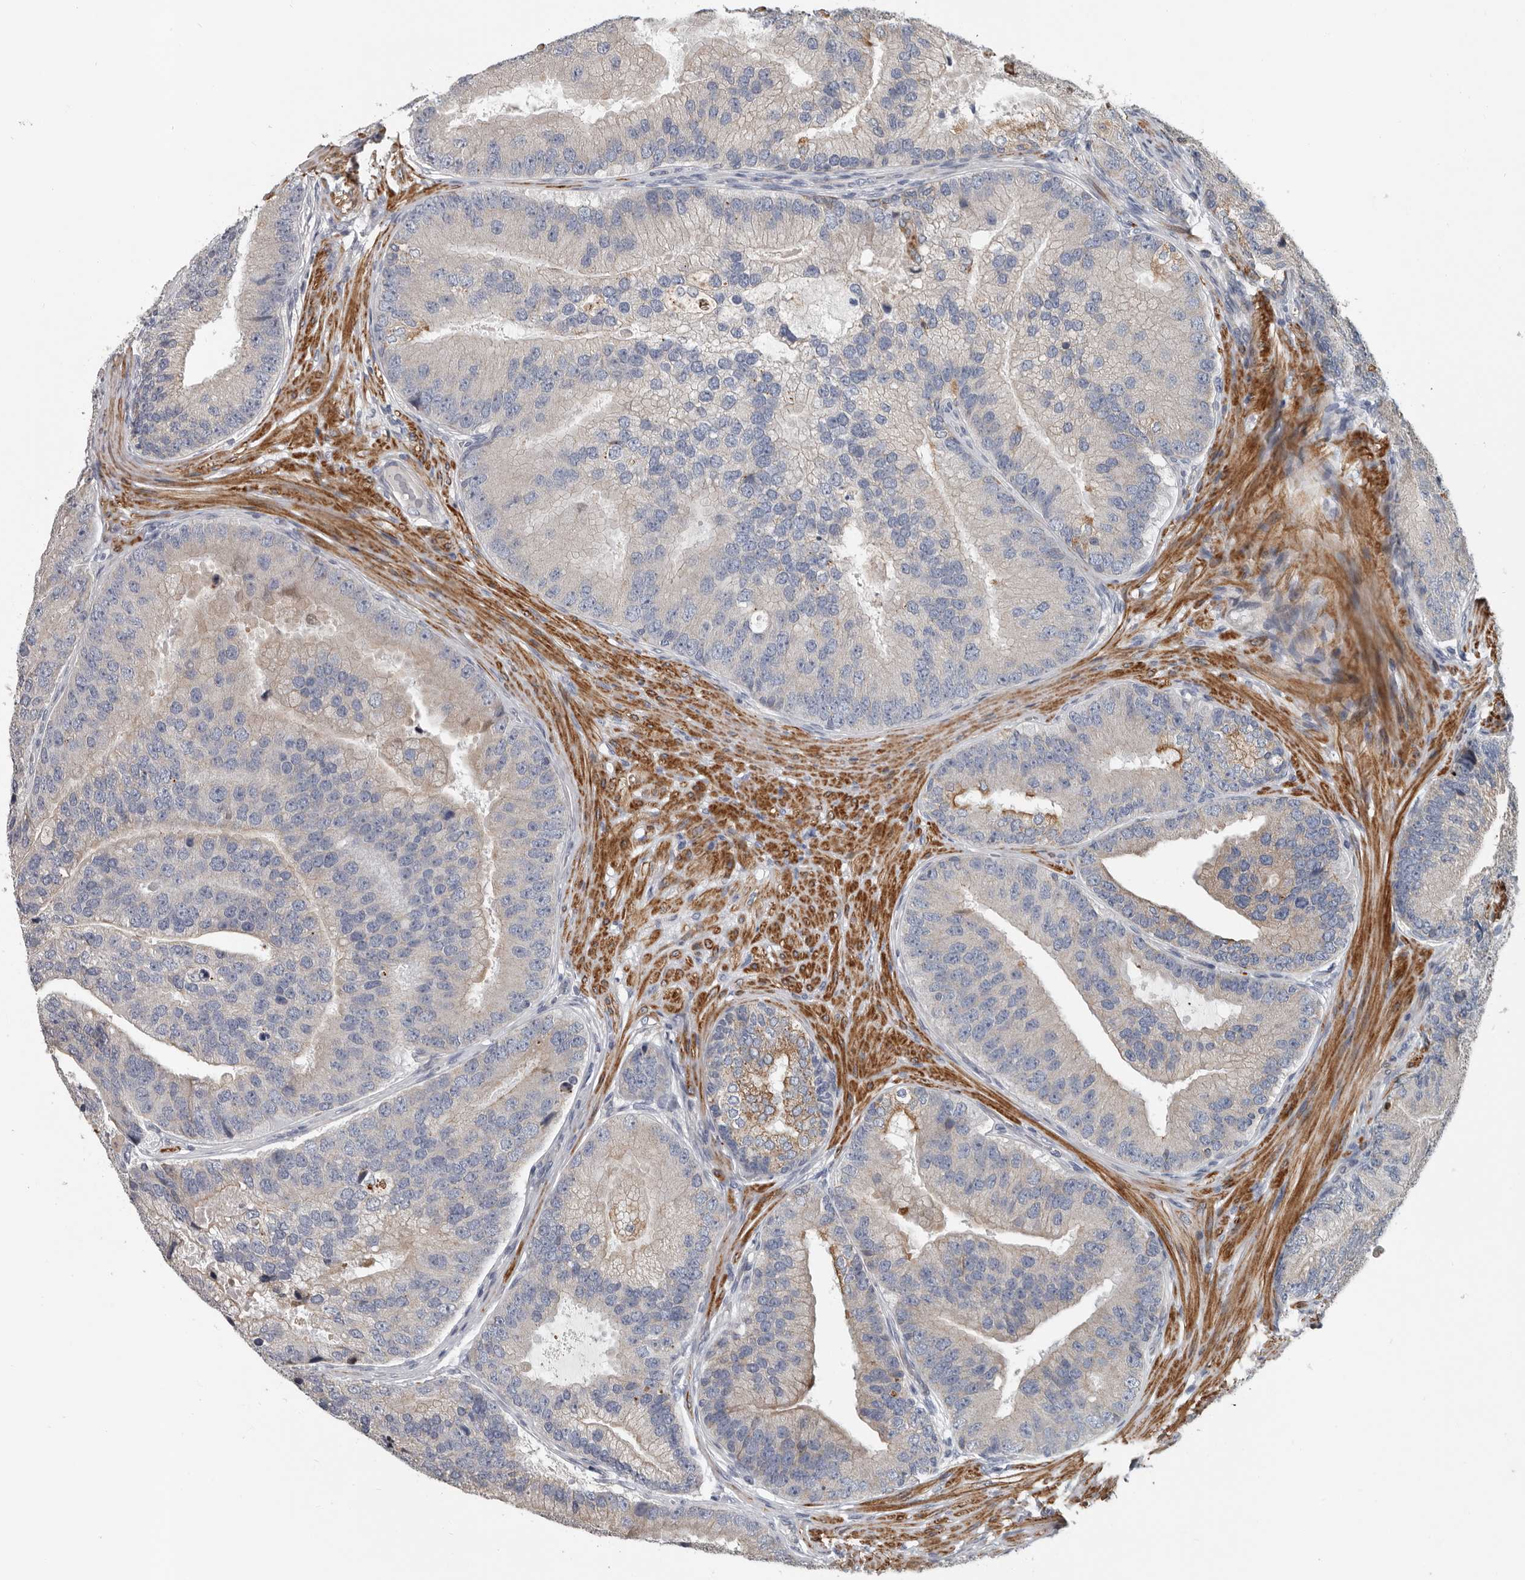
{"staining": {"intensity": "moderate", "quantity": "<25%", "location": "cytoplasmic/membranous"}, "tissue": "prostate cancer", "cell_type": "Tumor cells", "image_type": "cancer", "snomed": [{"axis": "morphology", "description": "Adenocarcinoma, High grade"}, {"axis": "topography", "description": "Prostate"}], "caption": "The immunohistochemical stain highlights moderate cytoplasmic/membranous positivity in tumor cells of high-grade adenocarcinoma (prostate) tissue.", "gene": "DPY19L4", "patient": {"sex": "male", "age": 70}}